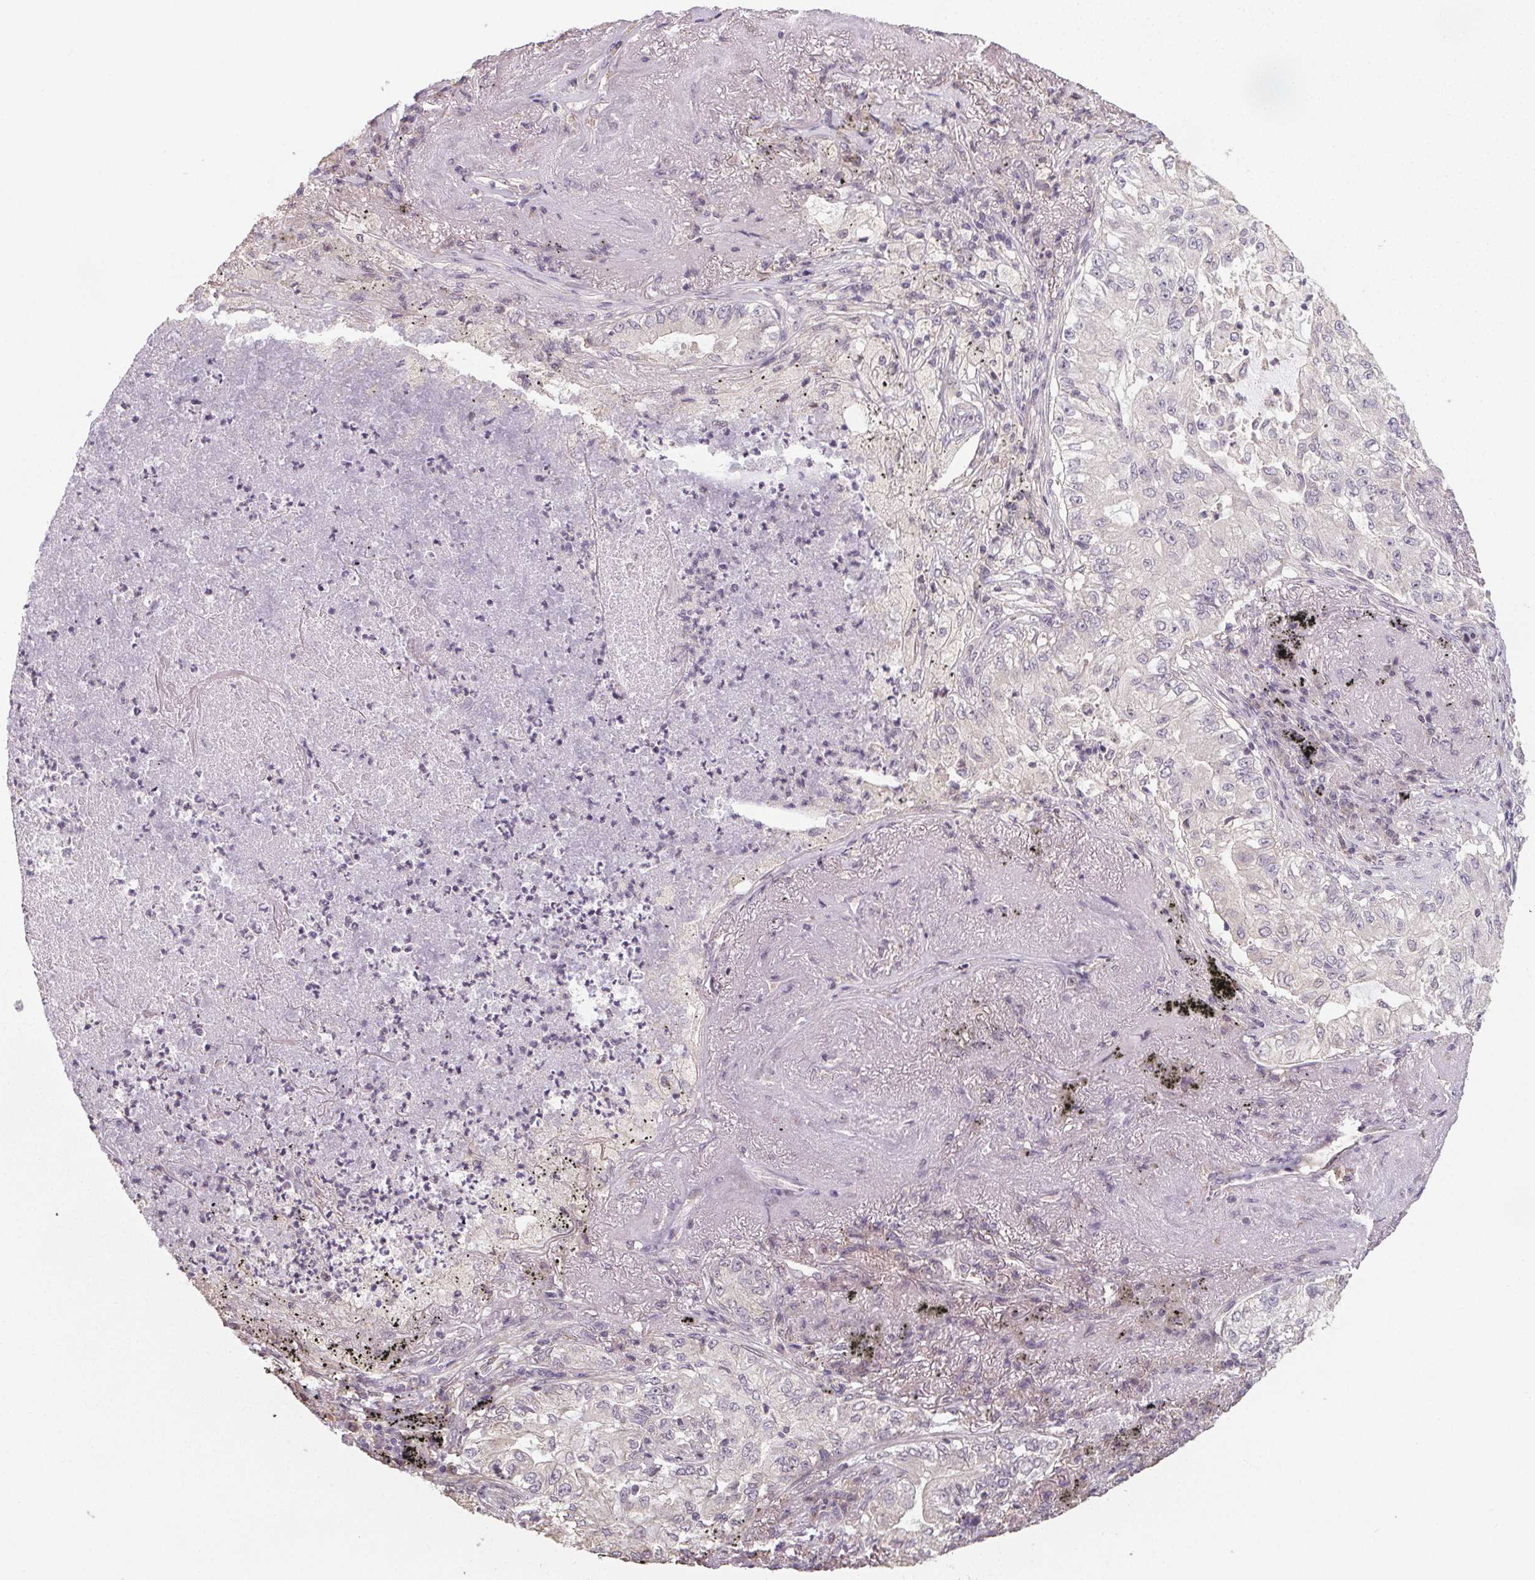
{"staining": {"intensity": "negative", "quantity": "none", "location": "none"}, "tissue": "lung cancer", "cell_type": "Tumor cells", "image_type": "cancer", "snomed": [{"axis": "morphology", "description": "Adenocarcinoma, NOS"}, {"axis": "topography", "description": "Lung"}], "caption": "This is an IHC image of human lung adenocarcinoma. There is no positivity in tumor cells.", "gene": "SLC26A2", "patient": {"sex": "female", "age": 73}}